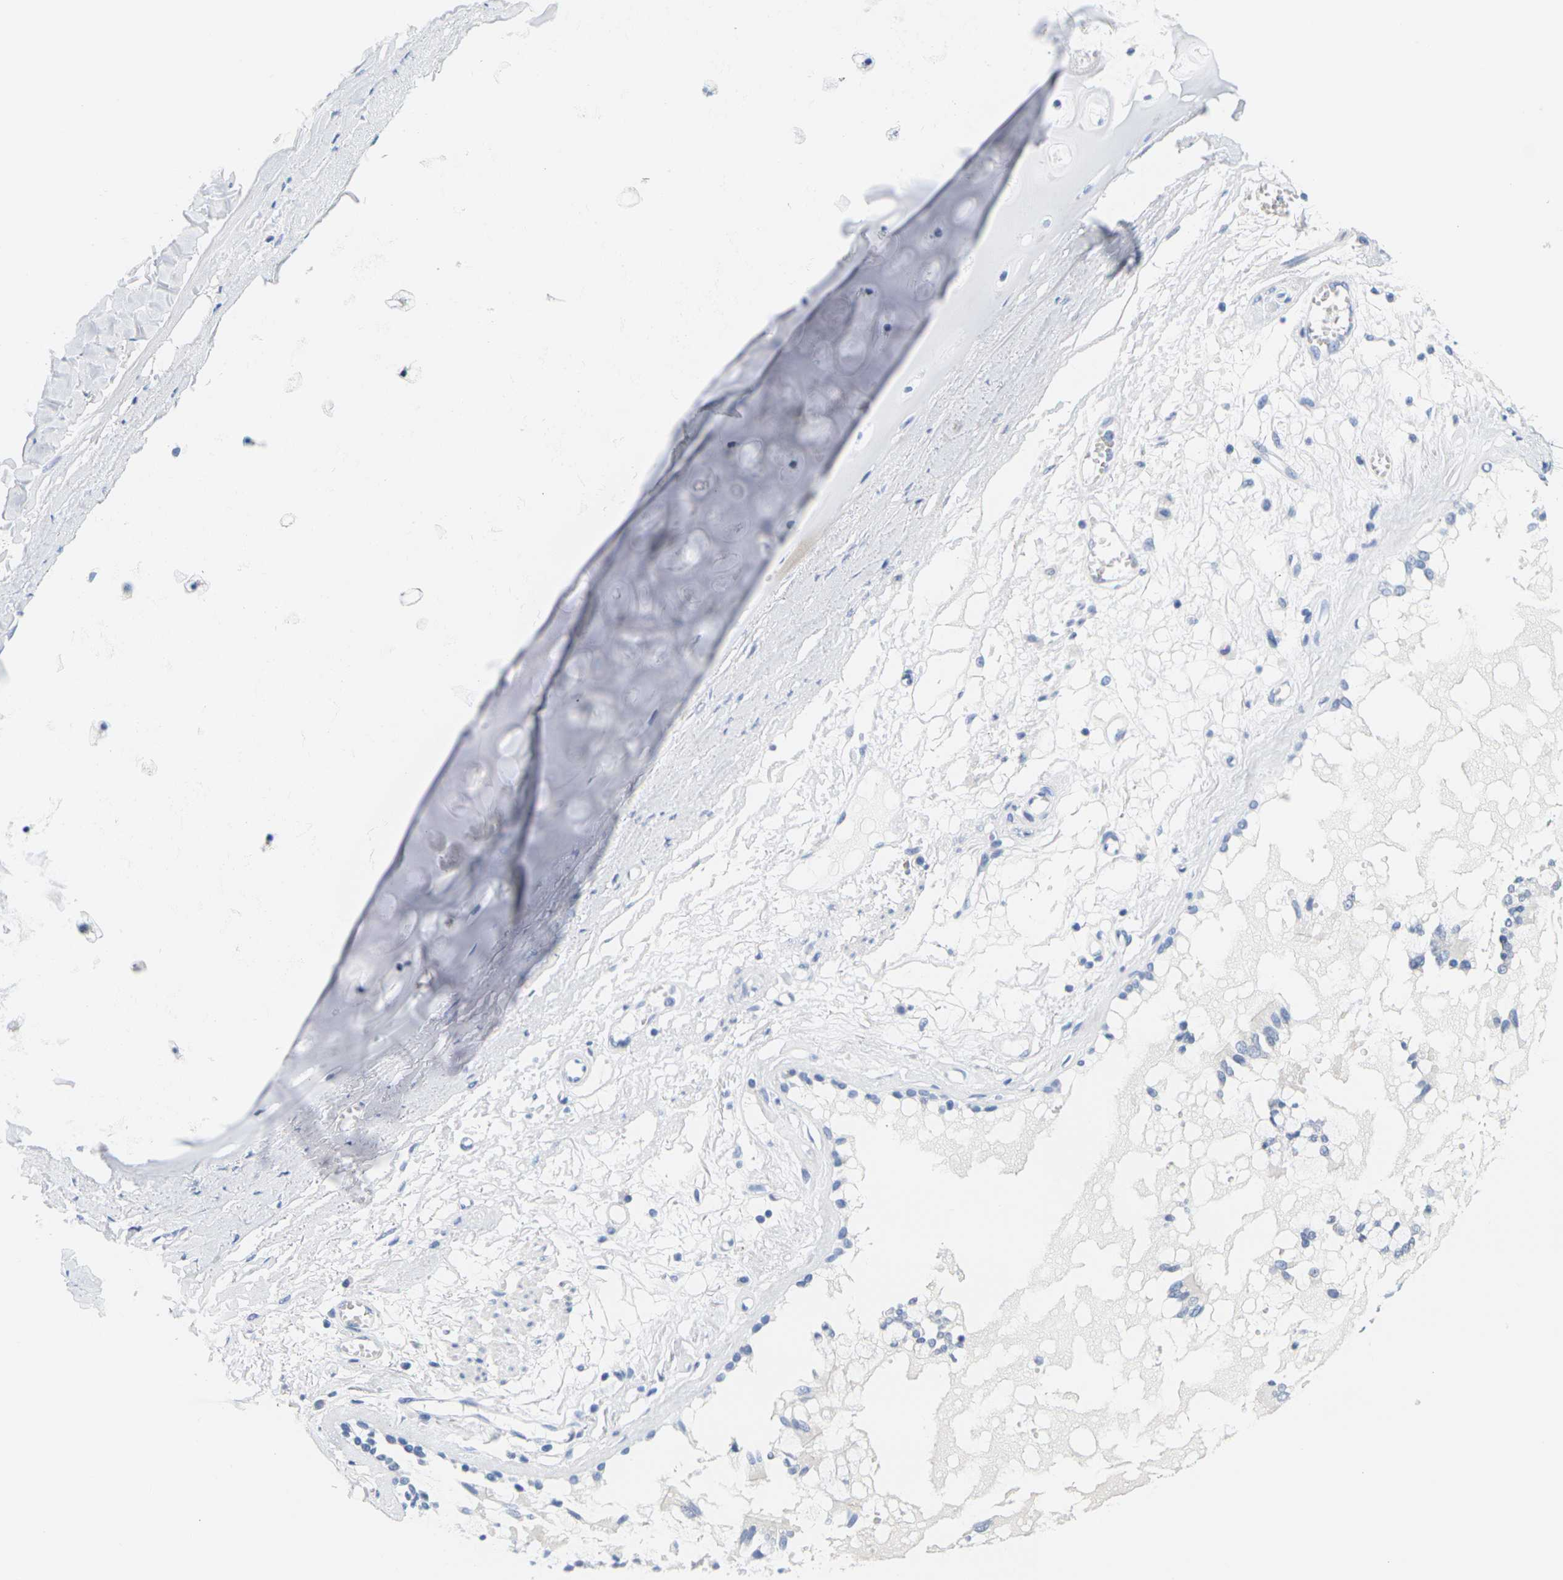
{"staining": {"intensity": "negative", "quantity": "none", "location": "none"}, "tissue": "bronchus", "cell_type": "Respiratory epithelial cells", "image_type": "normal", "snomed": [{"axis": "morphology", "description": "Normal tissue, NOS"}, {"axis": "morphology", "description": "Inflammation, NOS"}, {"axis": "topography", "description": "Cartilage tissue"}, {"axis": "topography", "description": "Lung"}], "caption": "High magnification brightfield microscopy of normal bronchus stained with DAB (brown) and counterstained with hematoxylin (blue): respiratory epithelial cells show no significant positivity. (DAB (3,3'-diaminobenzidine) immunohistochemistry with hematoxylin counter stain).", "gene": "HLA", "patient": {"sex": "male", "age": 71}}